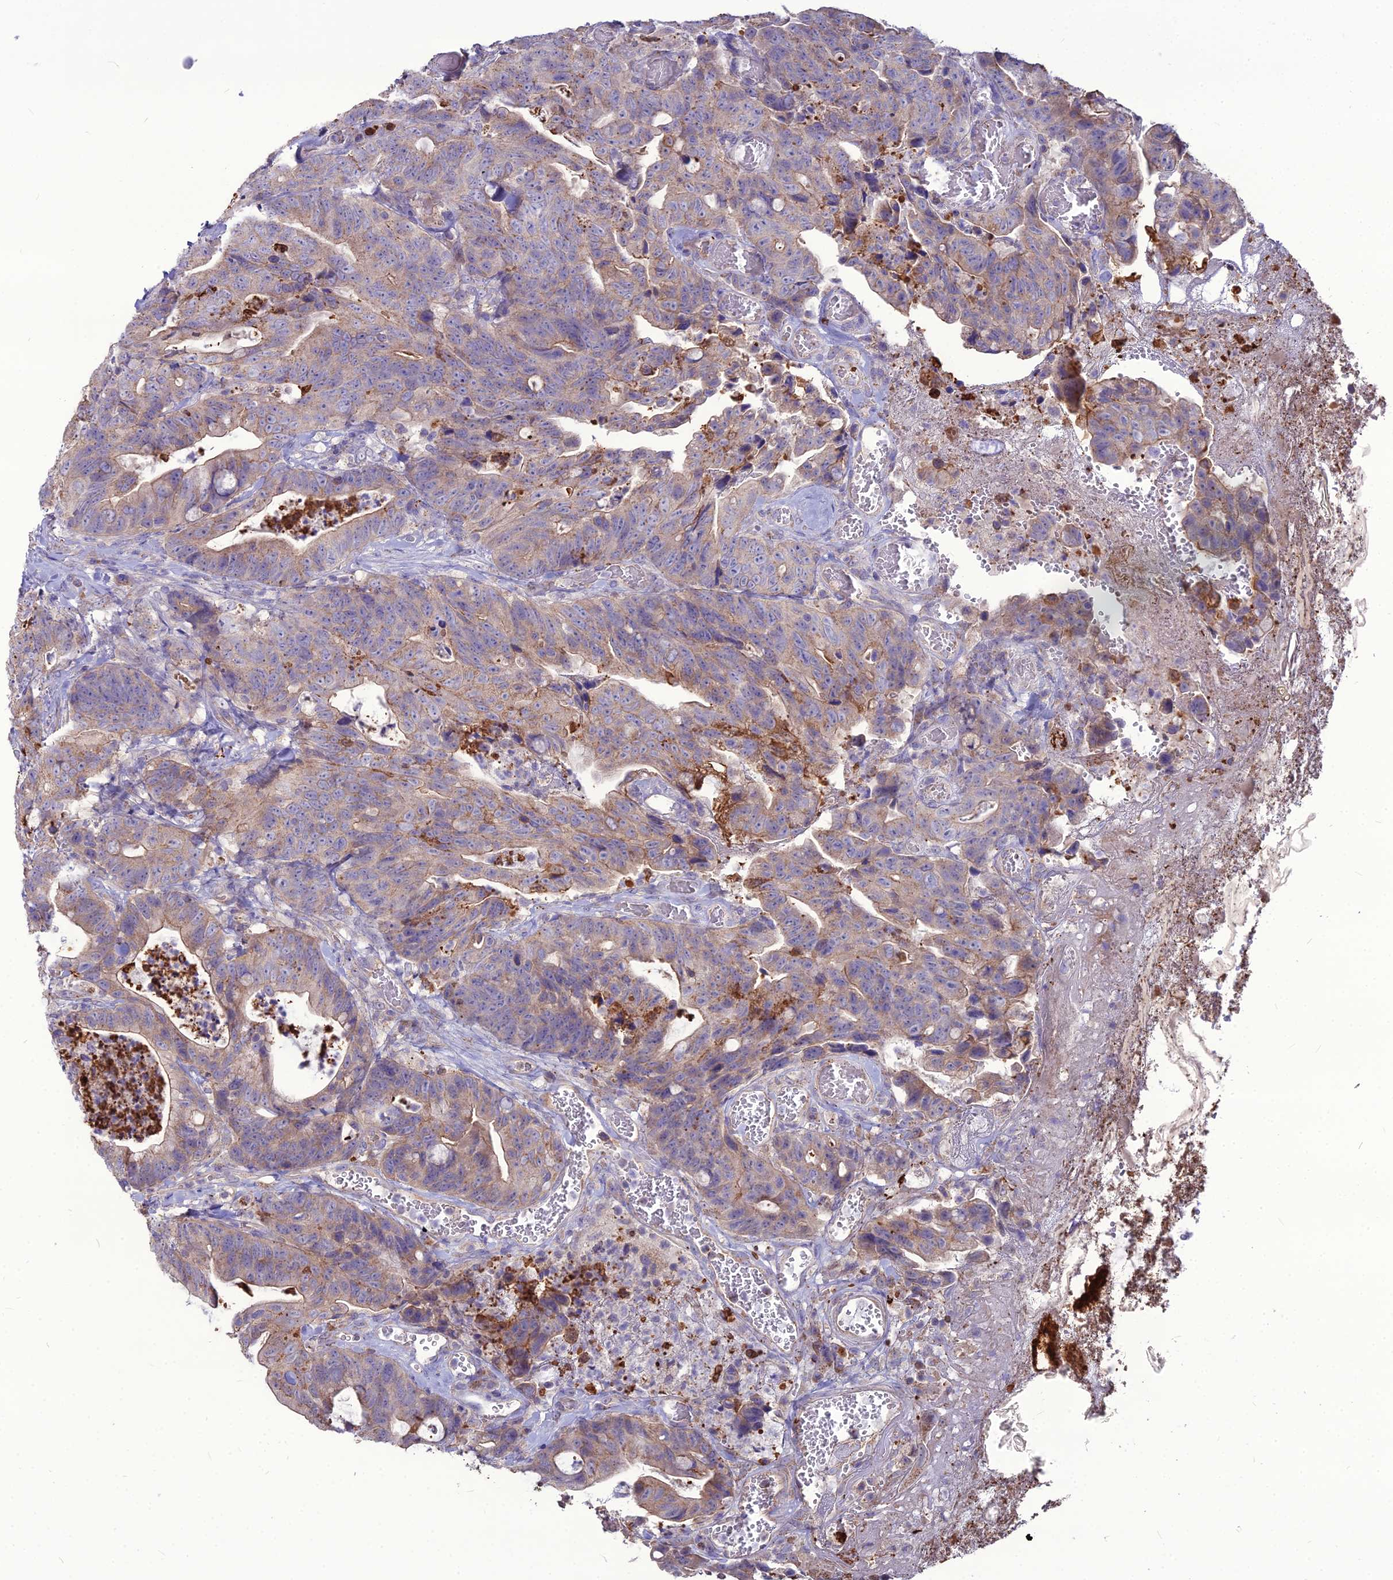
{"staining": {"intensity": "weak", "quantity": ">75%", "location": "cytoplasmic/membranous"}, "tissue": "colorectal cancer", "cell_type": "Tumor cells", "image_type": "cancer", "snomed": [{"axis": "morphology", "description": "Adenocarcinoma, NOS"}, {"axis": "topography", "description": "Colon"}], "caption": "Approximately >75% of tumor cells in colorectal cancer (adenocarcinoma) show weak cytoplasmic/membranous protein positivity as visualized by brown immunohistochemical staining.", "gene": "PCED1B", "patient": {"sex": "female", "age": 82}}